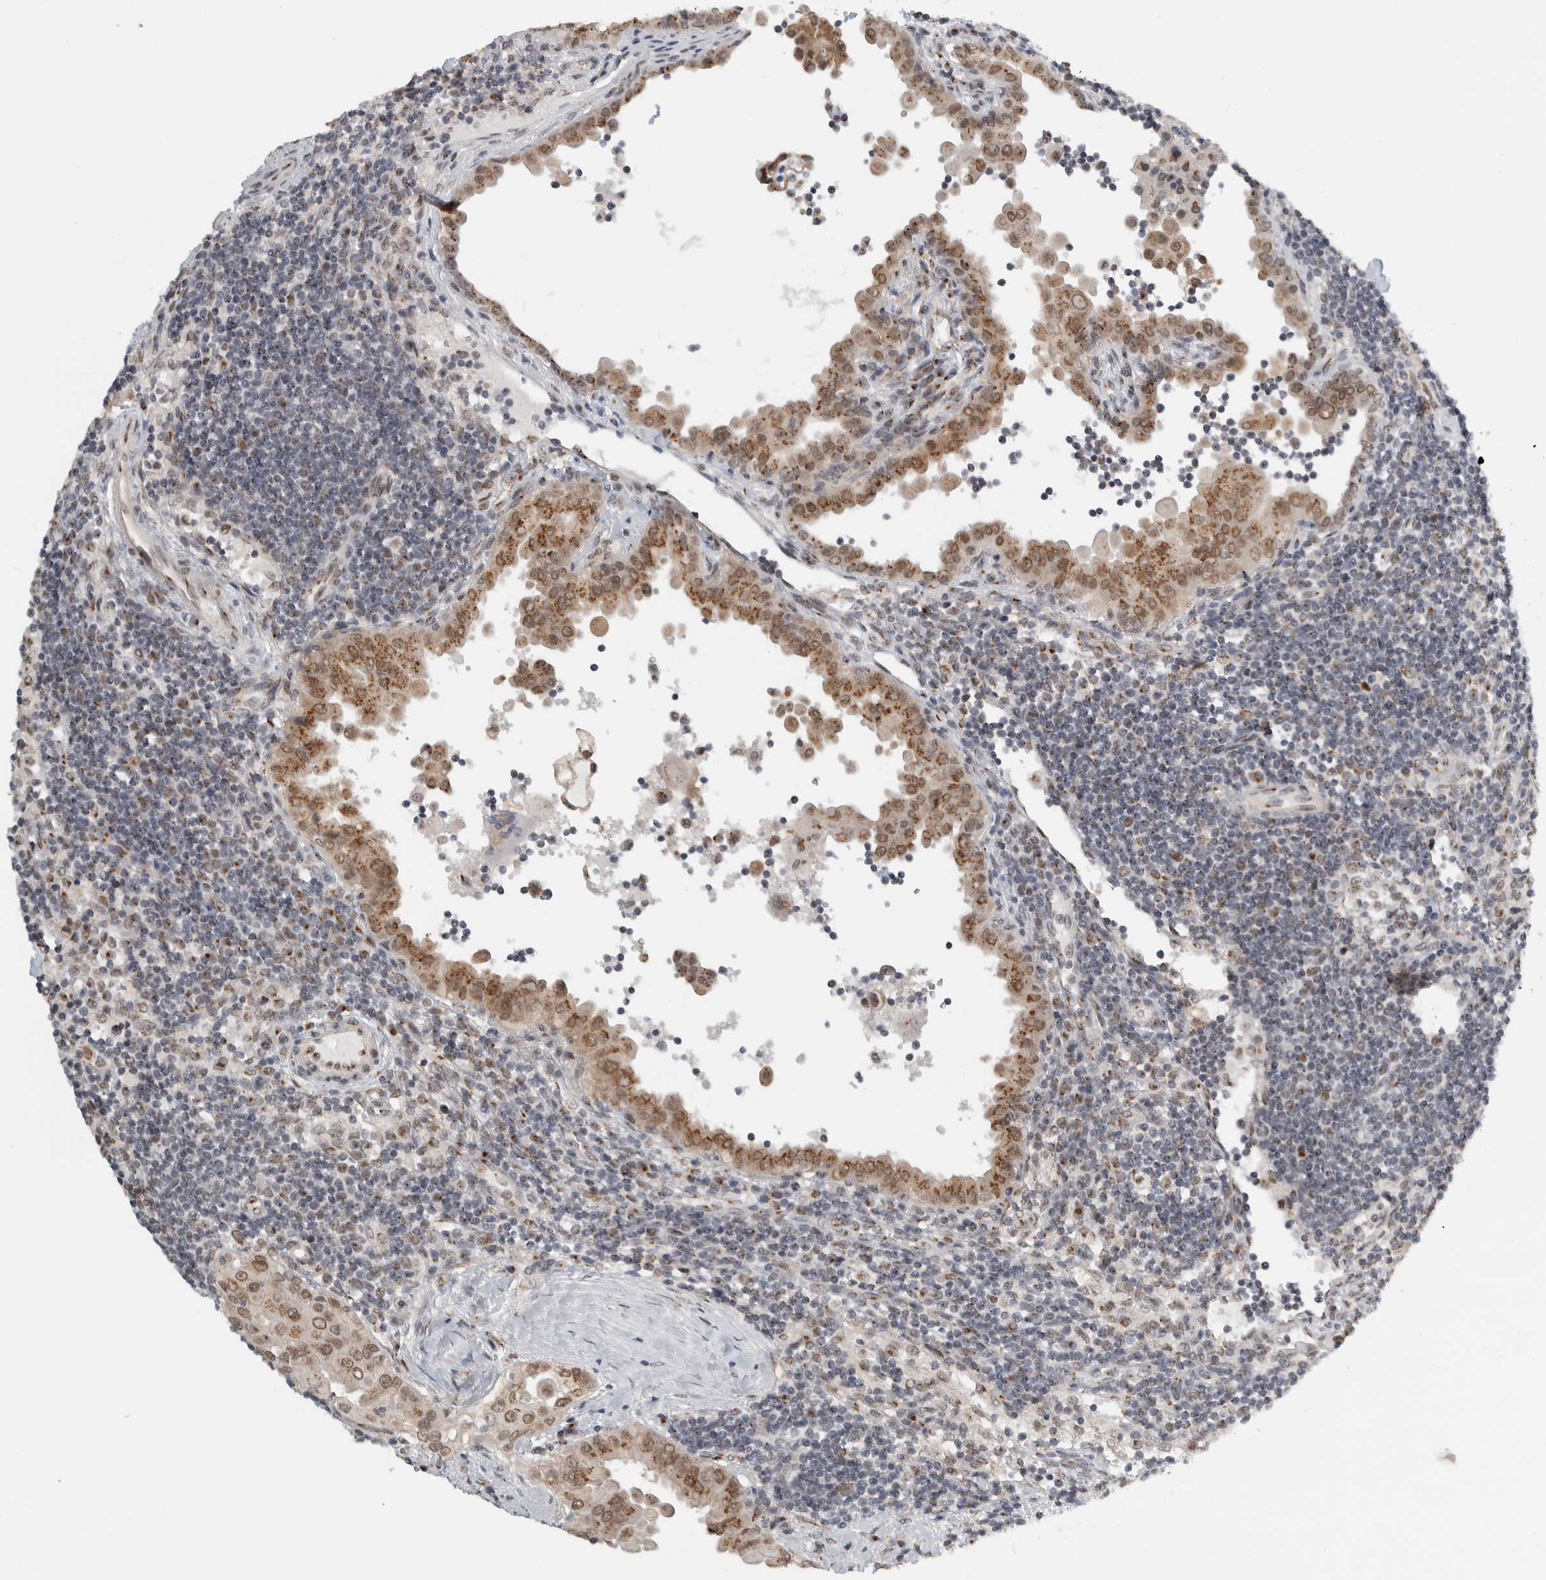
{"staining": {"intensity": "moderate", "quantity": ">75%", "location": "cytoplasmic/membranous,nuclear"}, "tissue": "thyroid cancer", "cell_type": "Tumor cells", "image_type": "cancer", "snomed": [{"axis": "morphology", "description": "Papillary adenocarcinoma, NOS"}, {"axis": "topography", "description": "Thyroid gland"}], "caption": "The immunohistochemical stain shows moderate cytoplasmic/membranous and nuclear expression in tumor cells of thyroid cancer (papillary adenocarcinoma) tissue.", "gene": "ZMYND8", "patient": {"sex": "male", "age": 33}}